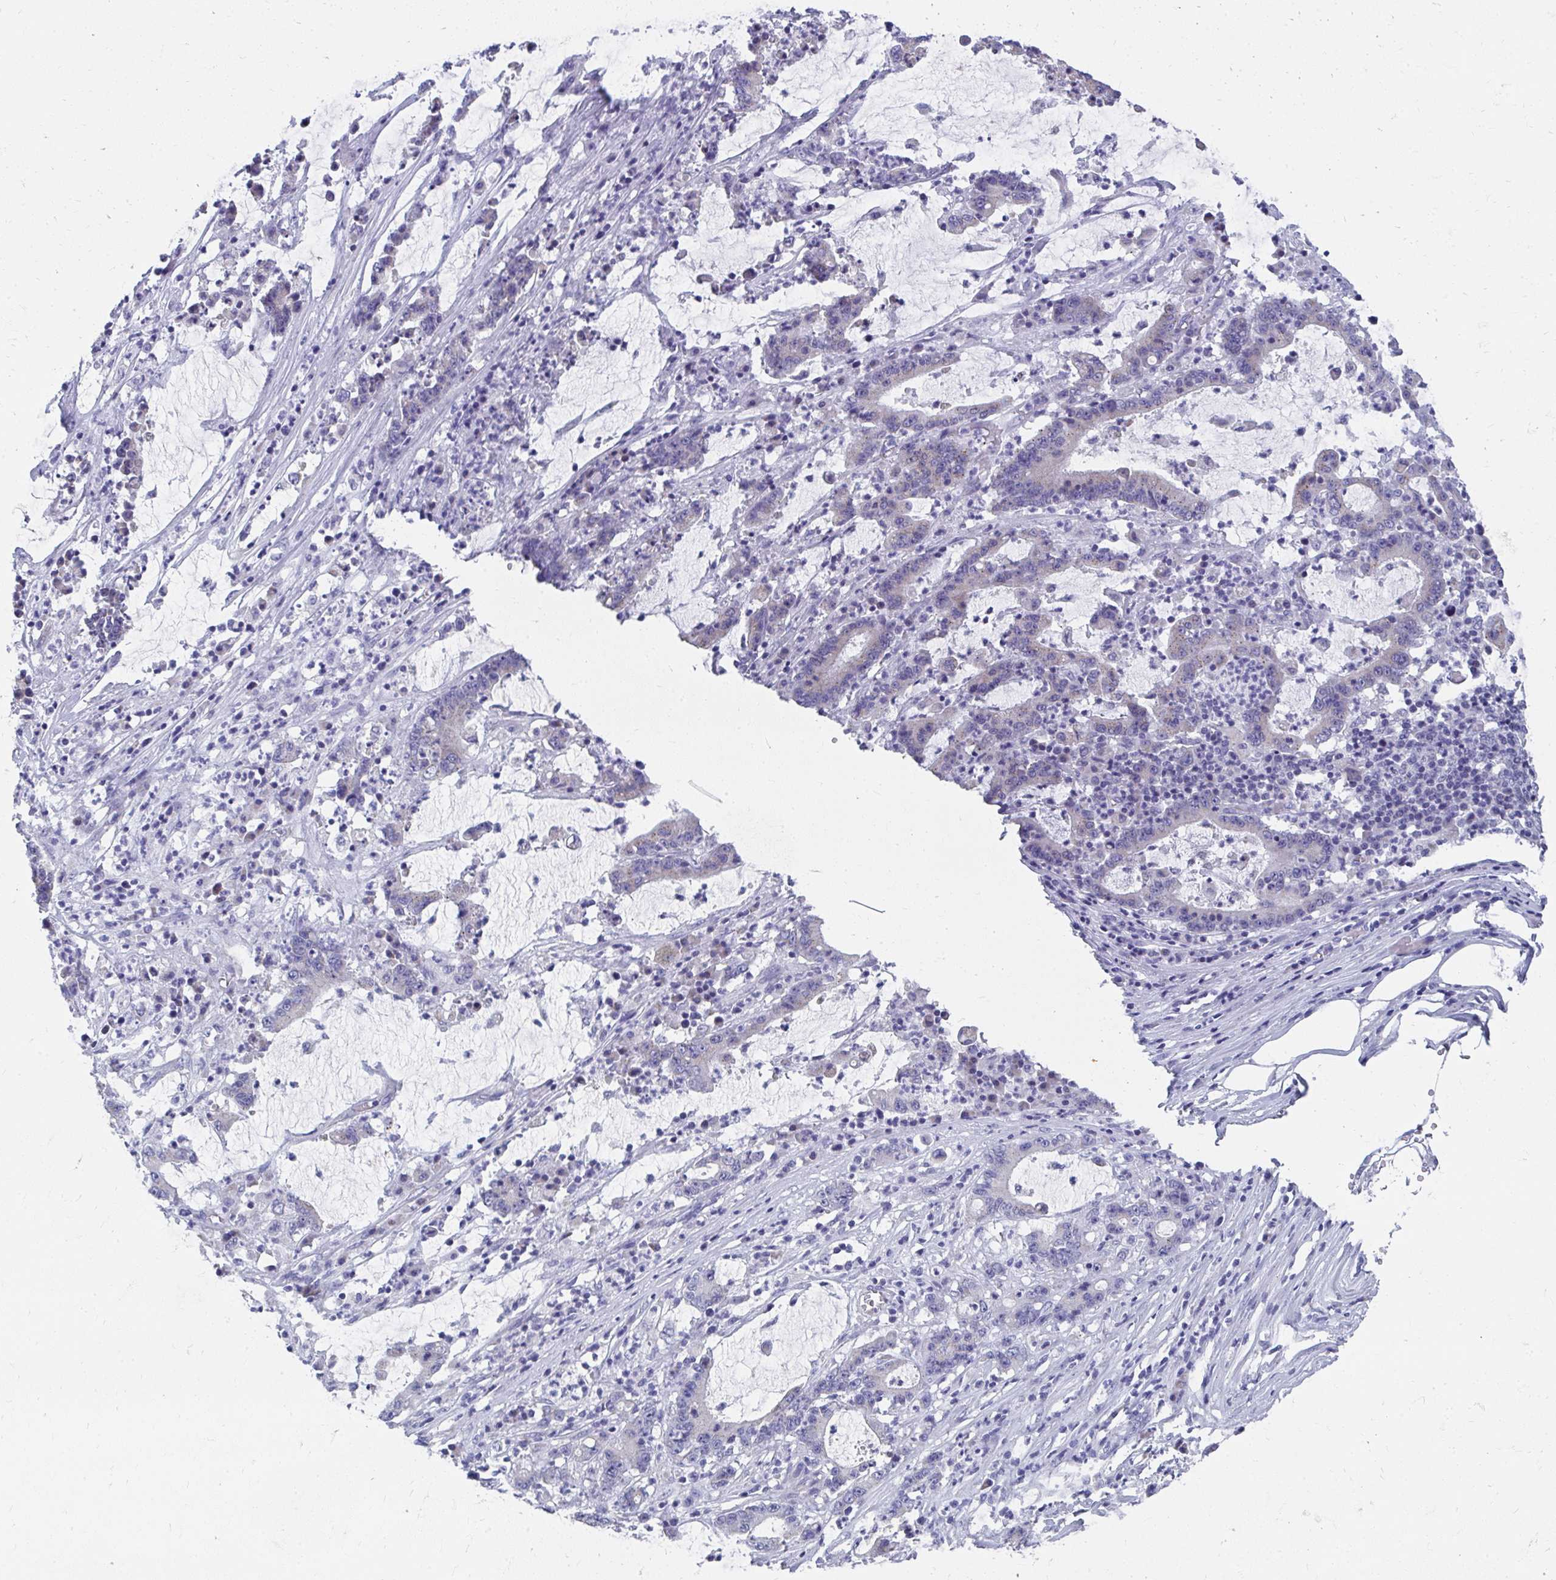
{"staining": {"intensity": "negative", "quantity": "none", "location": "none"}, "tissue": "stomach cancer", "cell_type": "Tumor cells", "image_type": "cancer", "snomed": [{"axis": "morphology", "description": "Adenocarcinoma, NOS"}, {"axis": "topography", "description": "Stomach, upper"}], "caption": "A micrograph of human stomach cancer (adenocarcinoma) is negative for staining in tumor cells.", "gene": "TMPRSS2", "patient": {"sex": "male", "age": 68}}